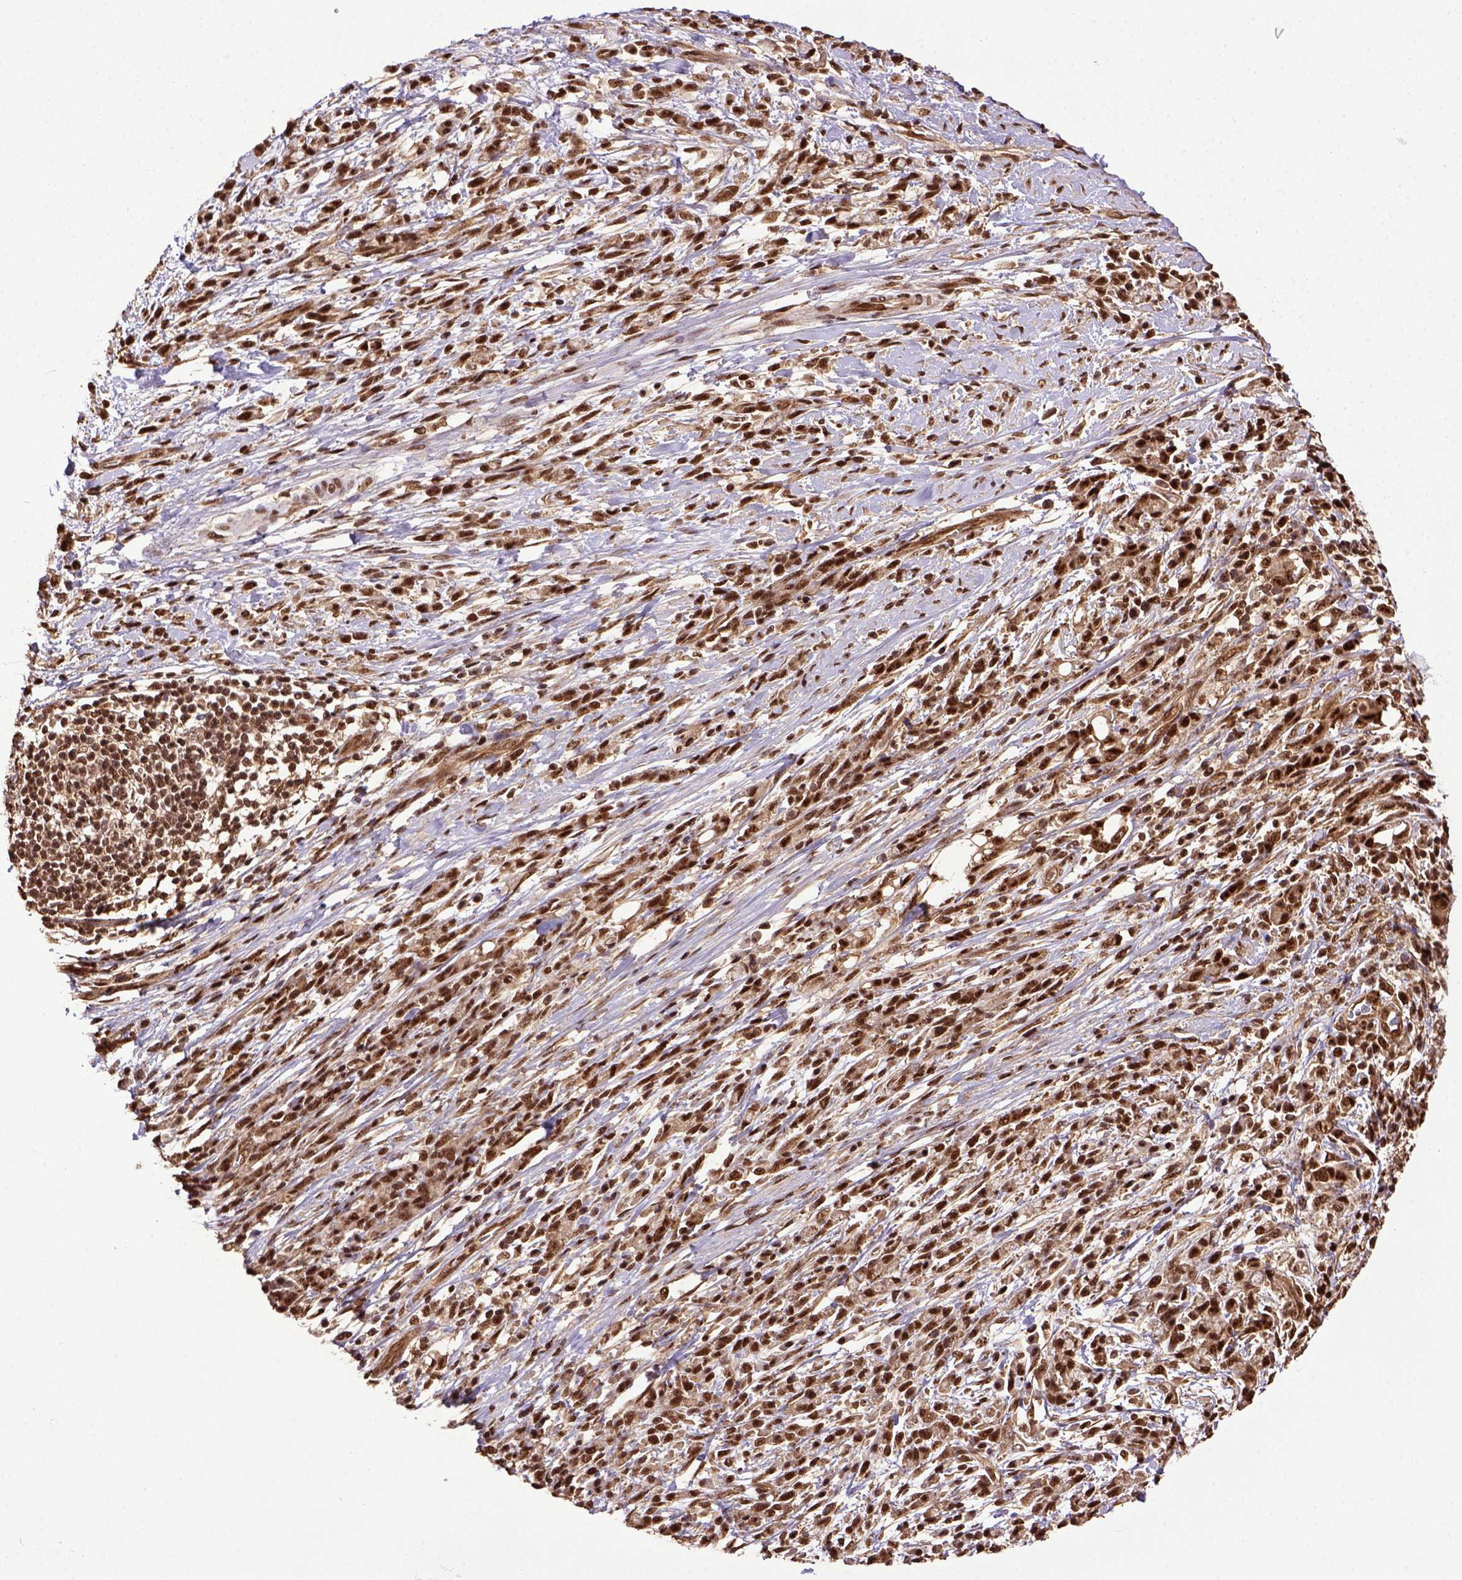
{"staining": {"intensity": "strong", "quantity": ">75%", "location": "nuclear"}, "tissue": "stomach cancer", "cell_type": "Tumor cells", "image_type": "cancer", "snomed": [{"axis": "morphology", "description": "Adenocarcinoma, NOS"}, {"axis": "topography", "description": "Stomach"}], "caption": "Immunohistochemistry of human adenocarcinoma (stomach) shows high levels of strong nuclear positivity in about >75% of tumor cells.", "gene": "PPIG", "patient": {"sex": "female", "age": 57}}